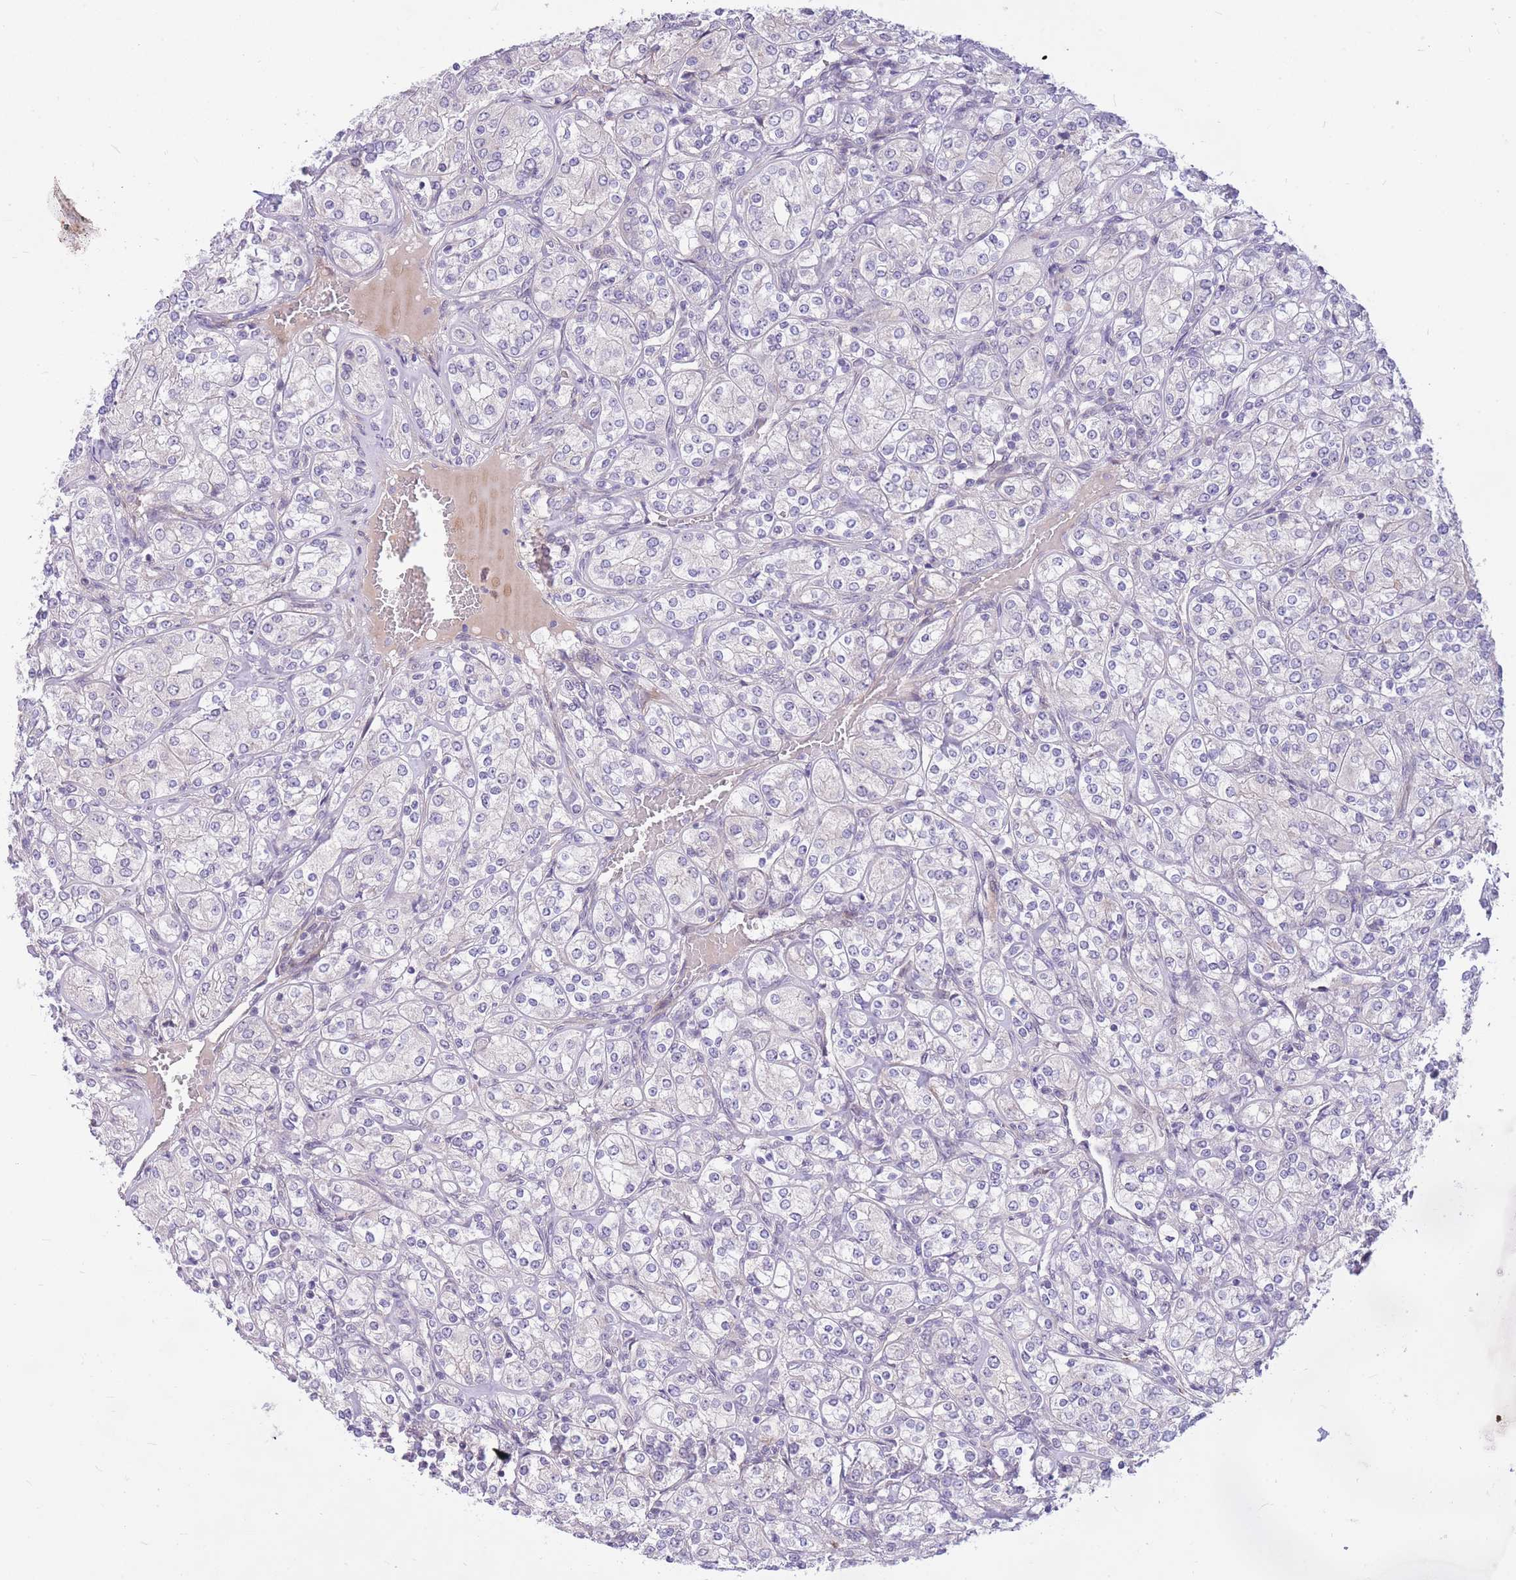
{"staining": {"intensity": "negative", "quantity": "none", "location": "none"}, "tissue": "renal cancer", "cell_type": "Tumor cells", "image_type": "cancer", "snomed": [{"axis": "morphology", "description": "Adenocarcinoma, NOS"}, {"axis": "topography", "description": "Kidney"}], "caption": "The immunohistochemistry photomicrograph has no significant expression in tumor cells of renal adenocarcinoma tissue. Brightfield microscopy of IHC stained with DAB (3,3'-diaminobenzidine) (brown) and hematoxylin (blue), captured at high magnification.", "gene": "ERCC2", "patient": {"sex": "male", "age": 77}}